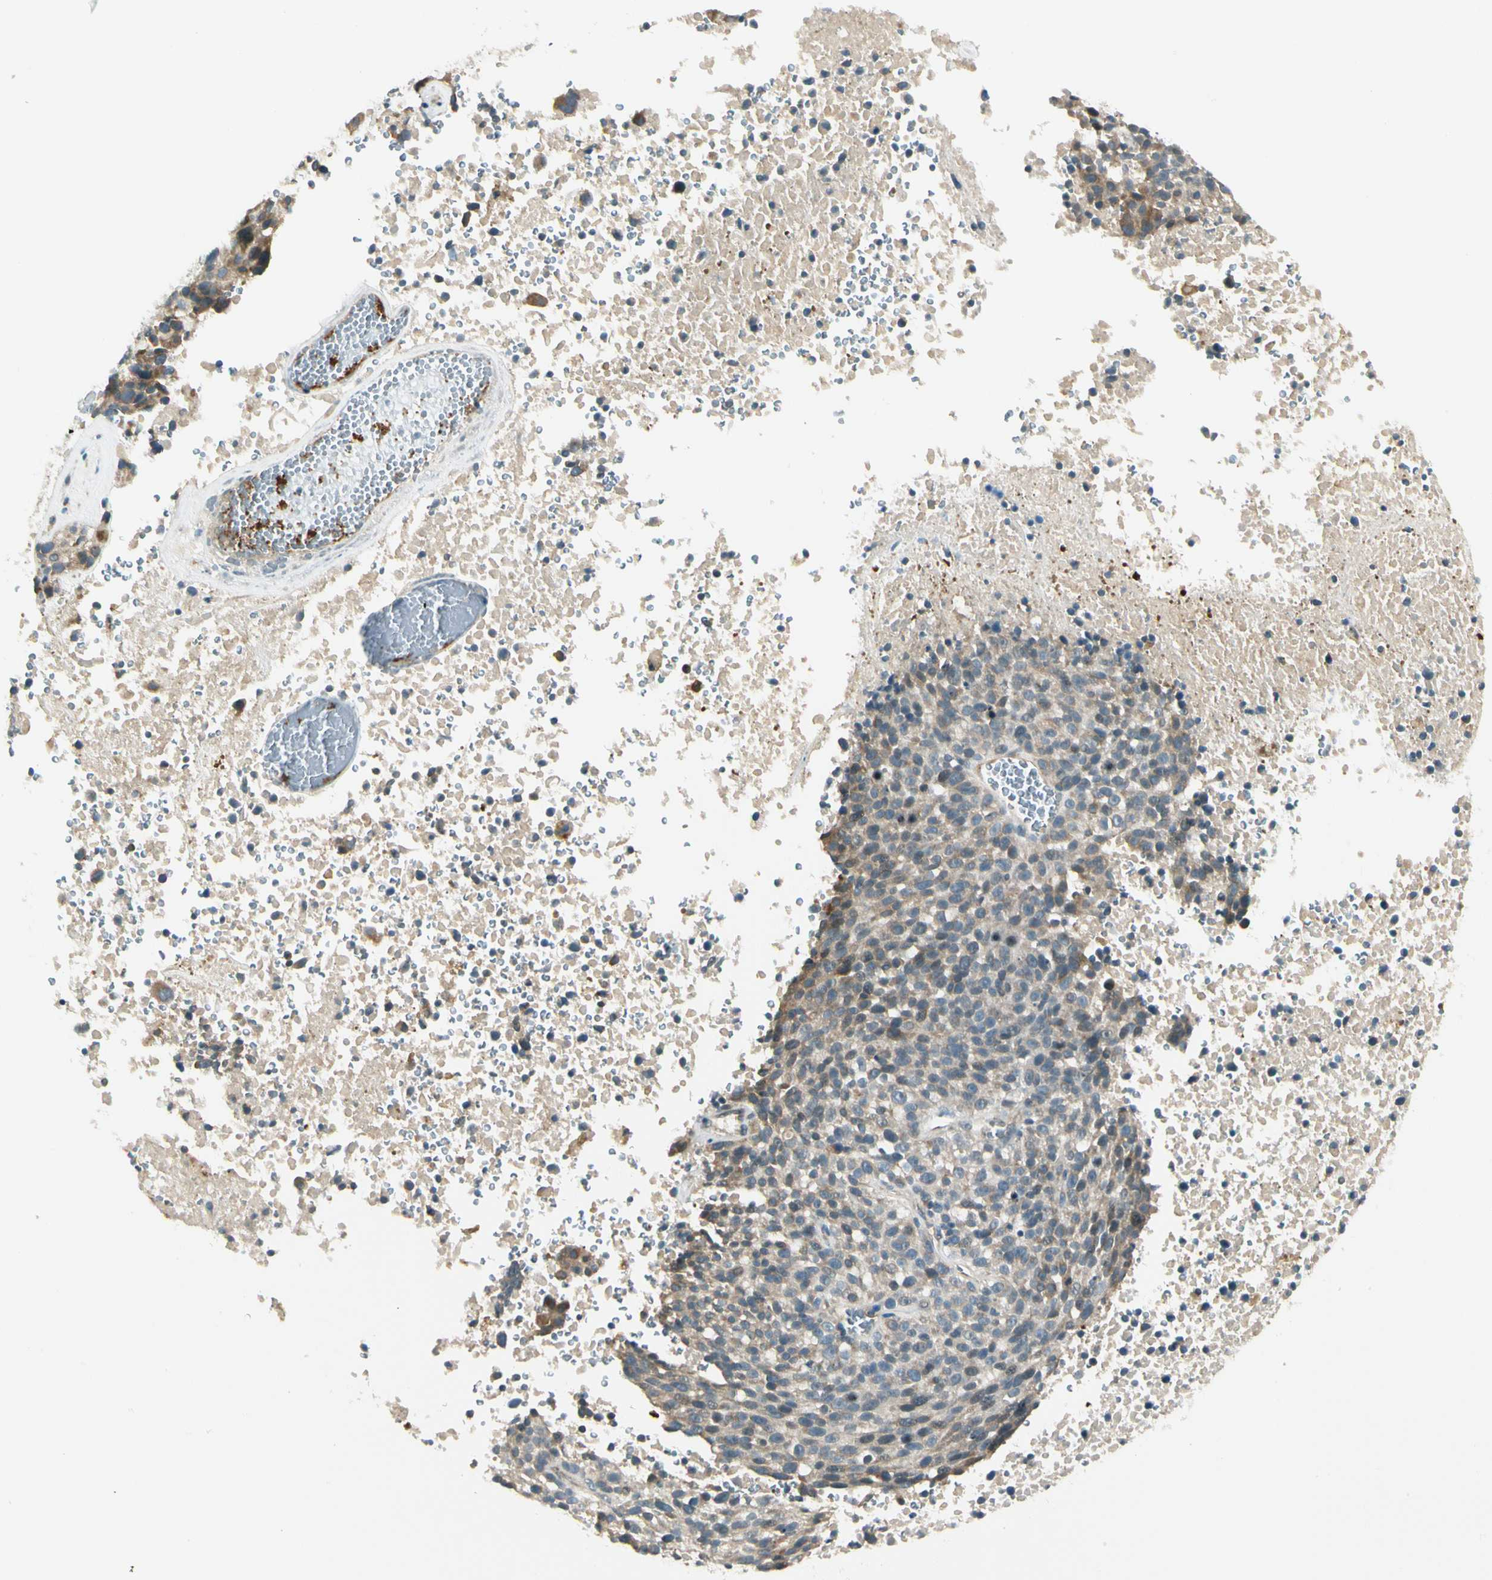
{"staining": {"intensity": "moderate", "quantity": "25%-75%", "location": "cytoplasmic/membranous"}, "tissue": "melanoma", "cell_type": "Tumor cells", "image_type": "cancer", "snomed": [{"axis": "morphology", "description": "Malignant melanoma, Metastatic site"}, {"axis": "topography", "description": "Cerebral cortex"}], "caption": "The histopathology image shows immunohistochemical staining of malignant melanoma (metastatic site). There is moderate cytoplasmic/membranous positivity is present in approximately 25%-75% of tumor cells.", "gene": "BNIP1", "patient": {"sex": "female", "age": 52}}